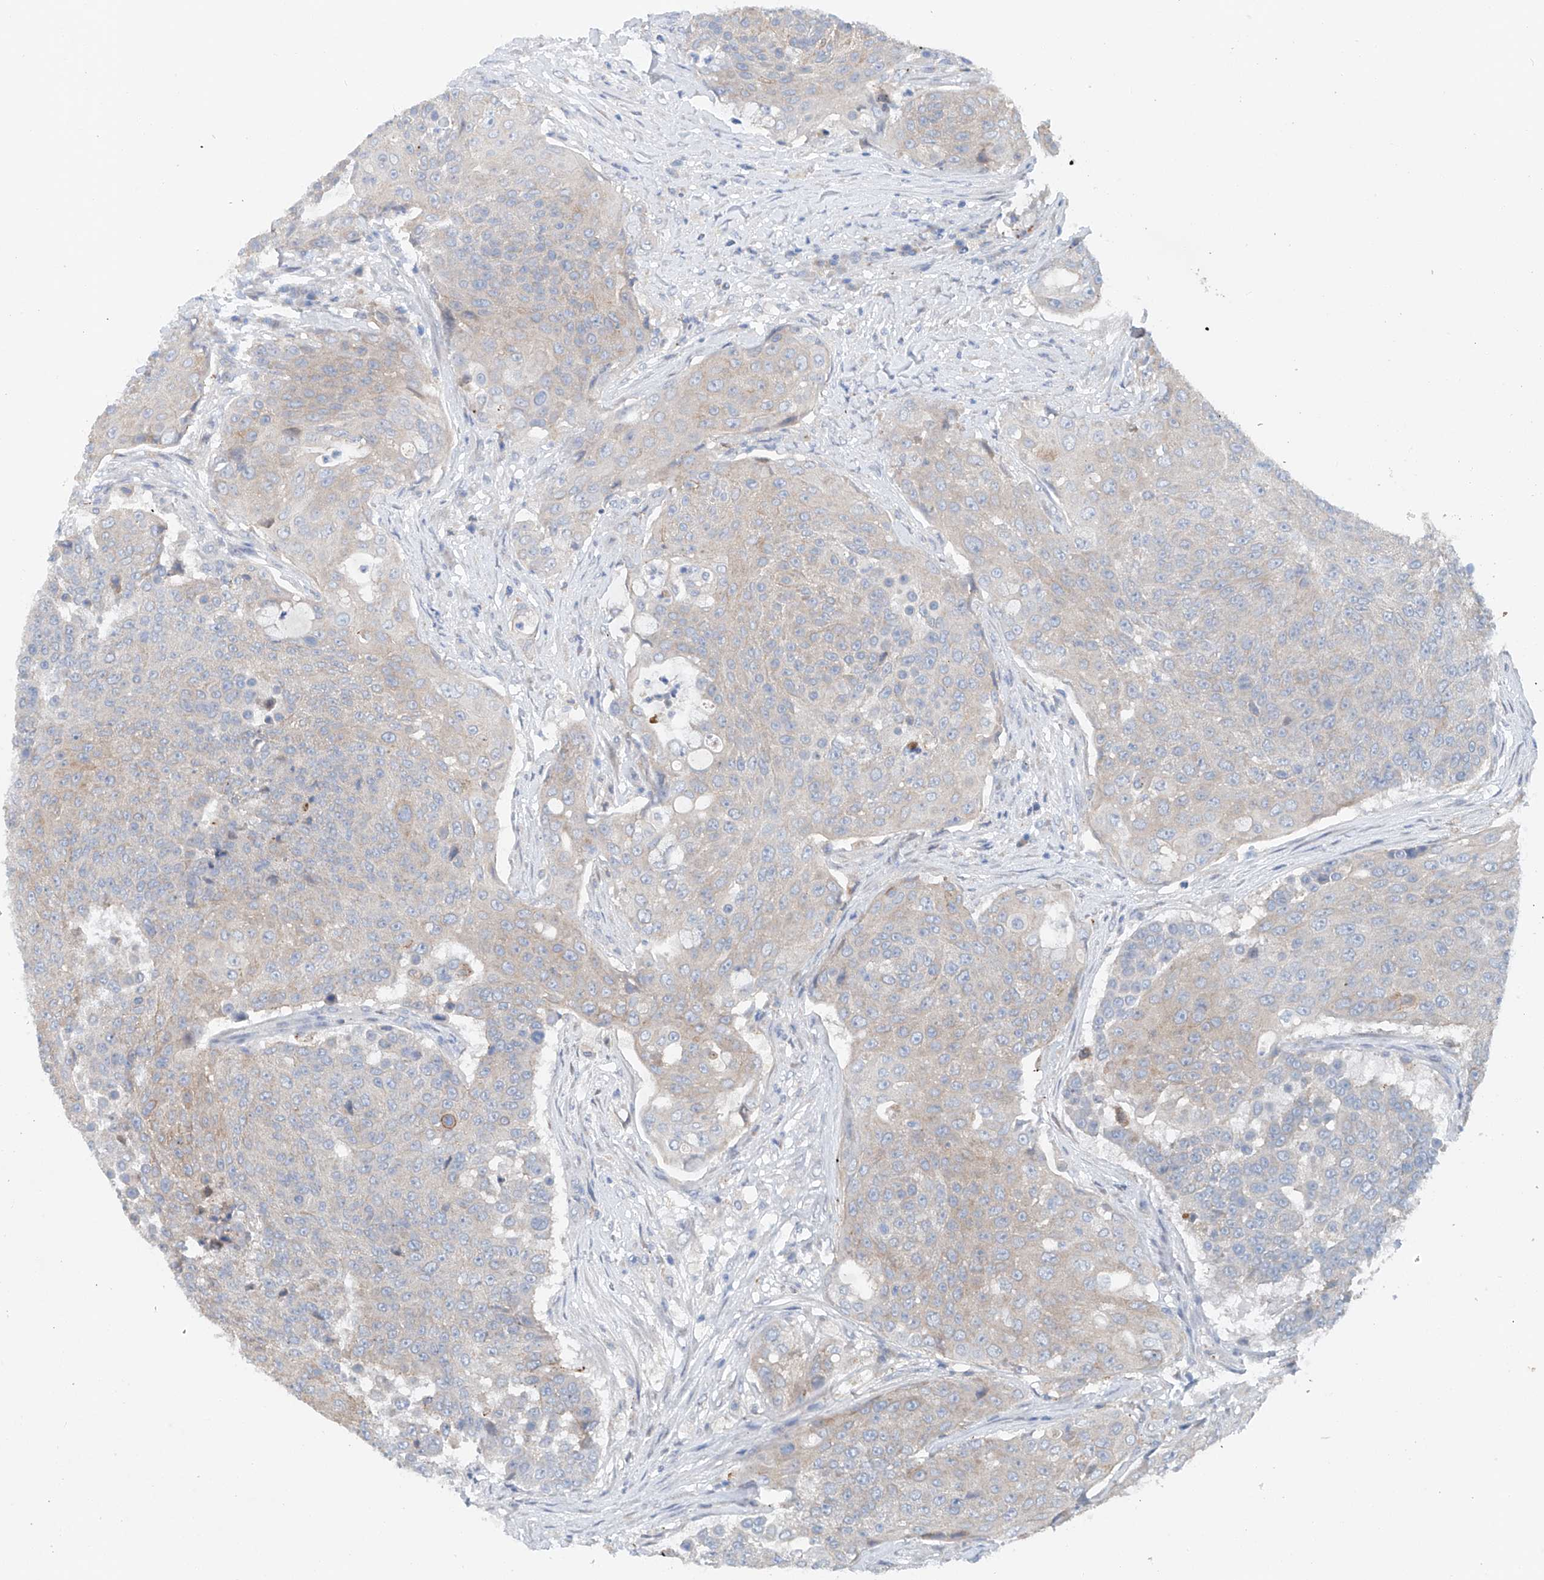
{"staining": {"intensity": "weak", "quantity": "25%-75%", "location": "cytoplasmic/membranous"}, "tissue": "urothelial cancer", "cell_type": "Tumor cells", "image_type": "cancer", "snomed": [{"axis": "morphology", "description": "Urothelial carcinoma, High grade"}, {"axis": "topography", "description": "Urinary bladder"}], "caption": "Human urothelial carcinoma (high-grade) stained with a protein marker shows weak staining in tumor cells.", "gene": "CEP85L", "patient": {"sex": "female", "age": 63}}